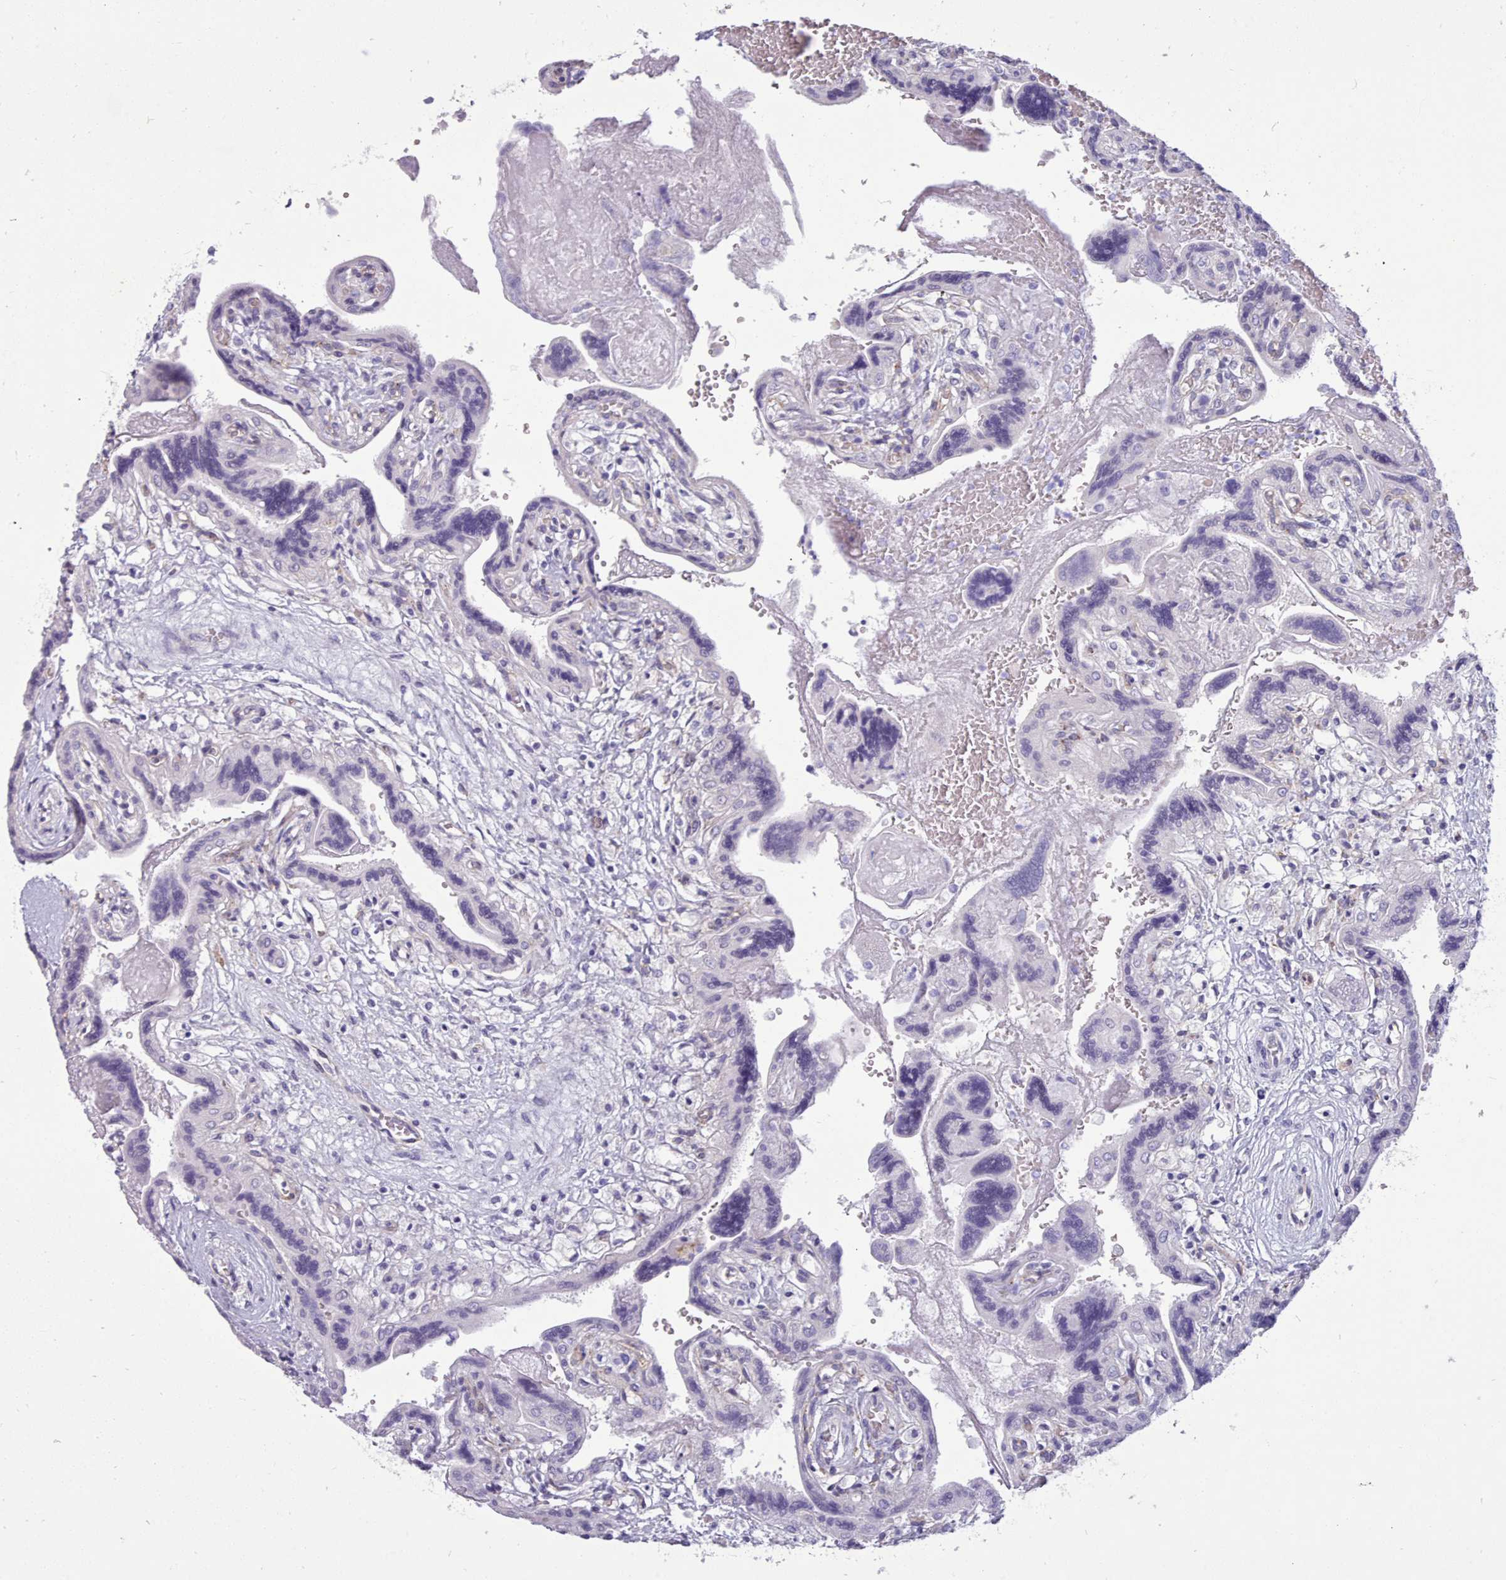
{"staining": {"intensity": "negative", "quantity": "none", "location": "none"}, "tissue": "placenta", "cell_type": "Trophoblastic cells", "image_type": "normal", "snomed": [{"axis": "morphology", "description": "Normal tissue, NOS"}, {"axis": "topography", "description": "Placenta"}], "caption": "Histopathology image shows no protein expression in trophoblastic cells of benign placenta. (Stains: DAB (3,3'-diaminobenzidine) immunohistochemistry (IHC) with hematoxylin counter stain, Microscopy: brightfield microscopy at high magnification).", "gene": "TMEM253", "patient": {"sex": "female", "age": 37}}